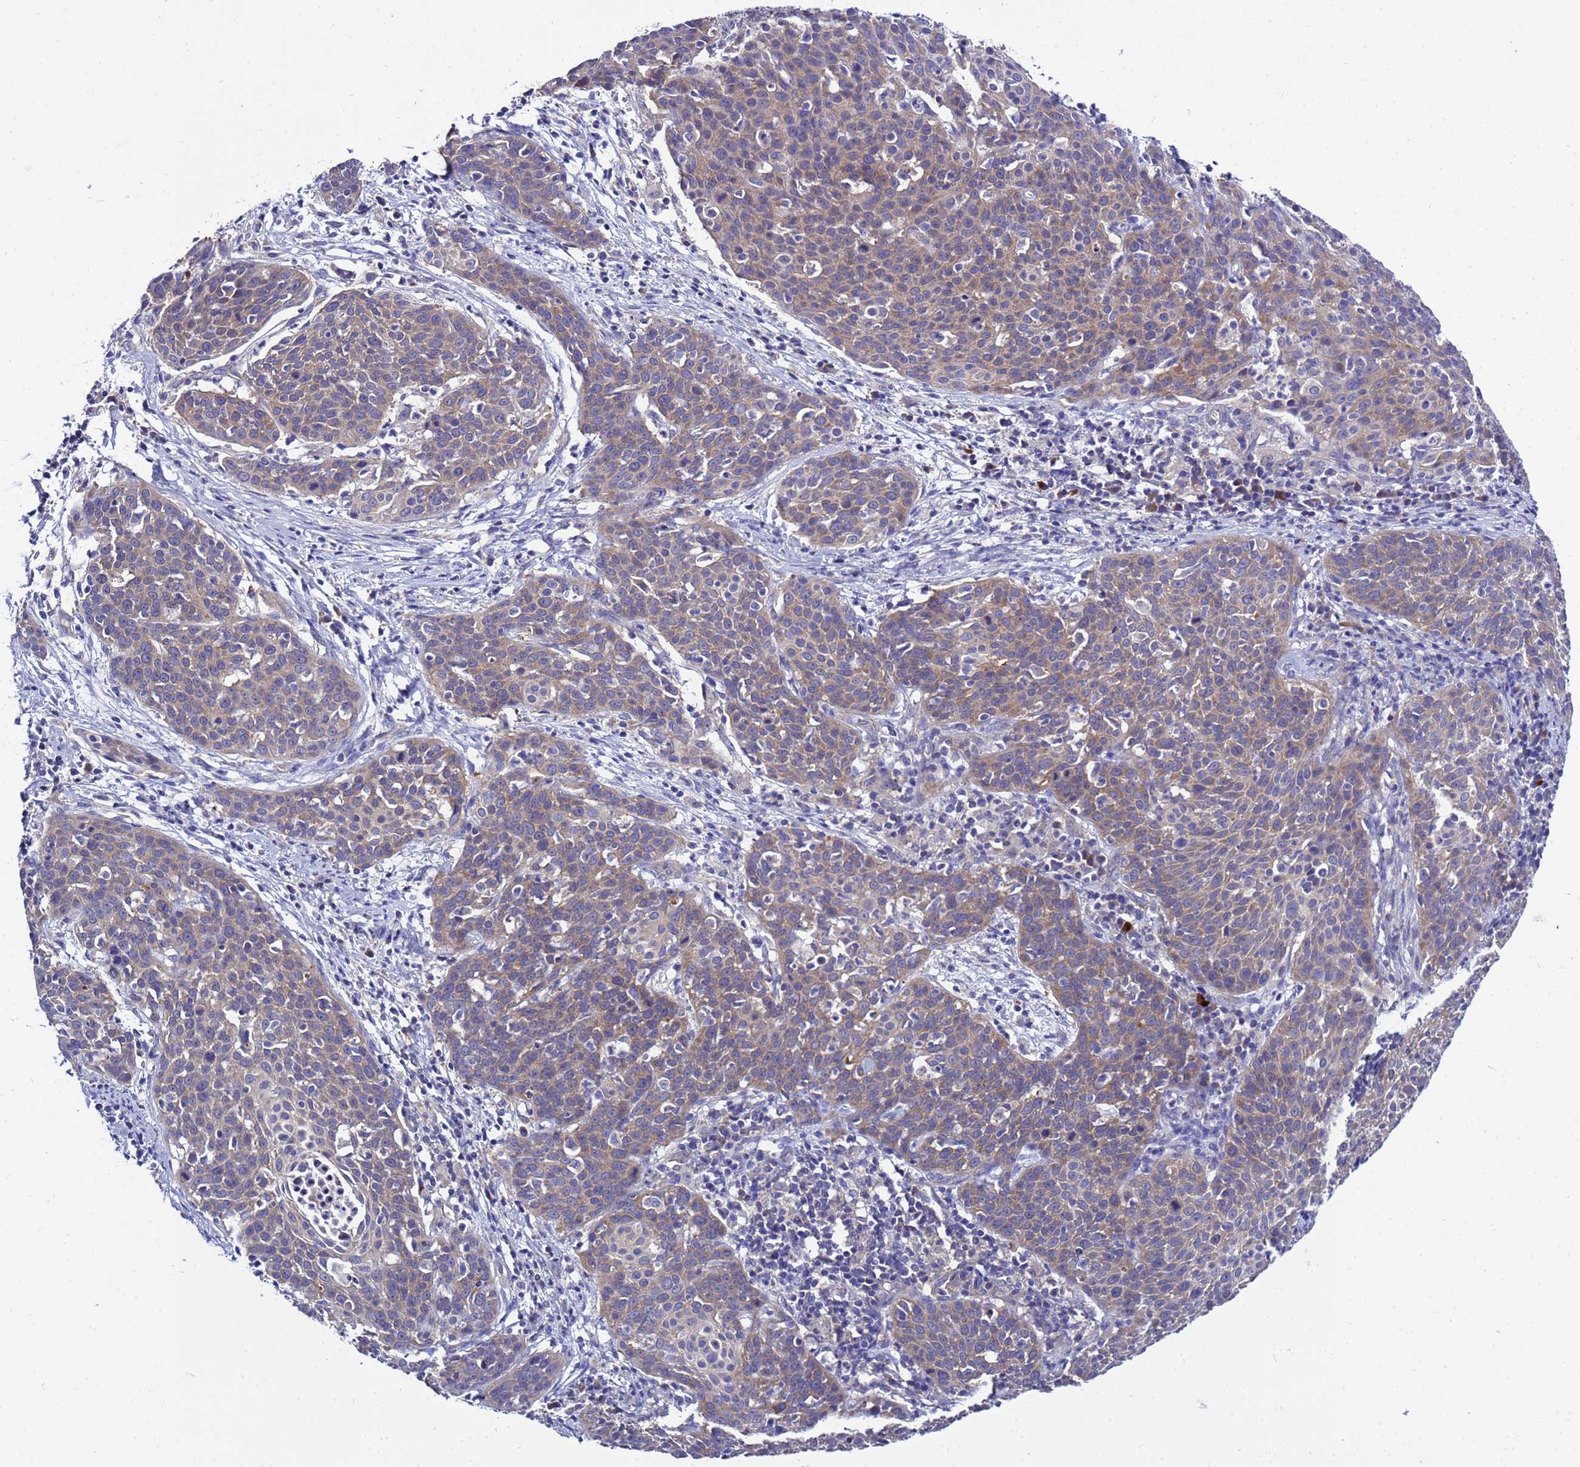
{"staining": {"intensity": "weak", "quantity": "25%-75%", "location": "cytoplasmic/membranous"}, "tissue": "cervical cancer", "cell_type": "Tumor cells", "image_type": "cancer", "snomed": [{"axis": "morphology", "description": "Squamous cell carcinoma, NOS"}, {"axis": "topography", "description": "Cervix"}], "caption": "Tumor cells show low levels of weak cytoplasmic/membranous positivity in about 25%-75% of cells in squamous cell carcinoma (cervical).", "gene": "RC3H2", "patient": {"sex": "female", "age": 38}}